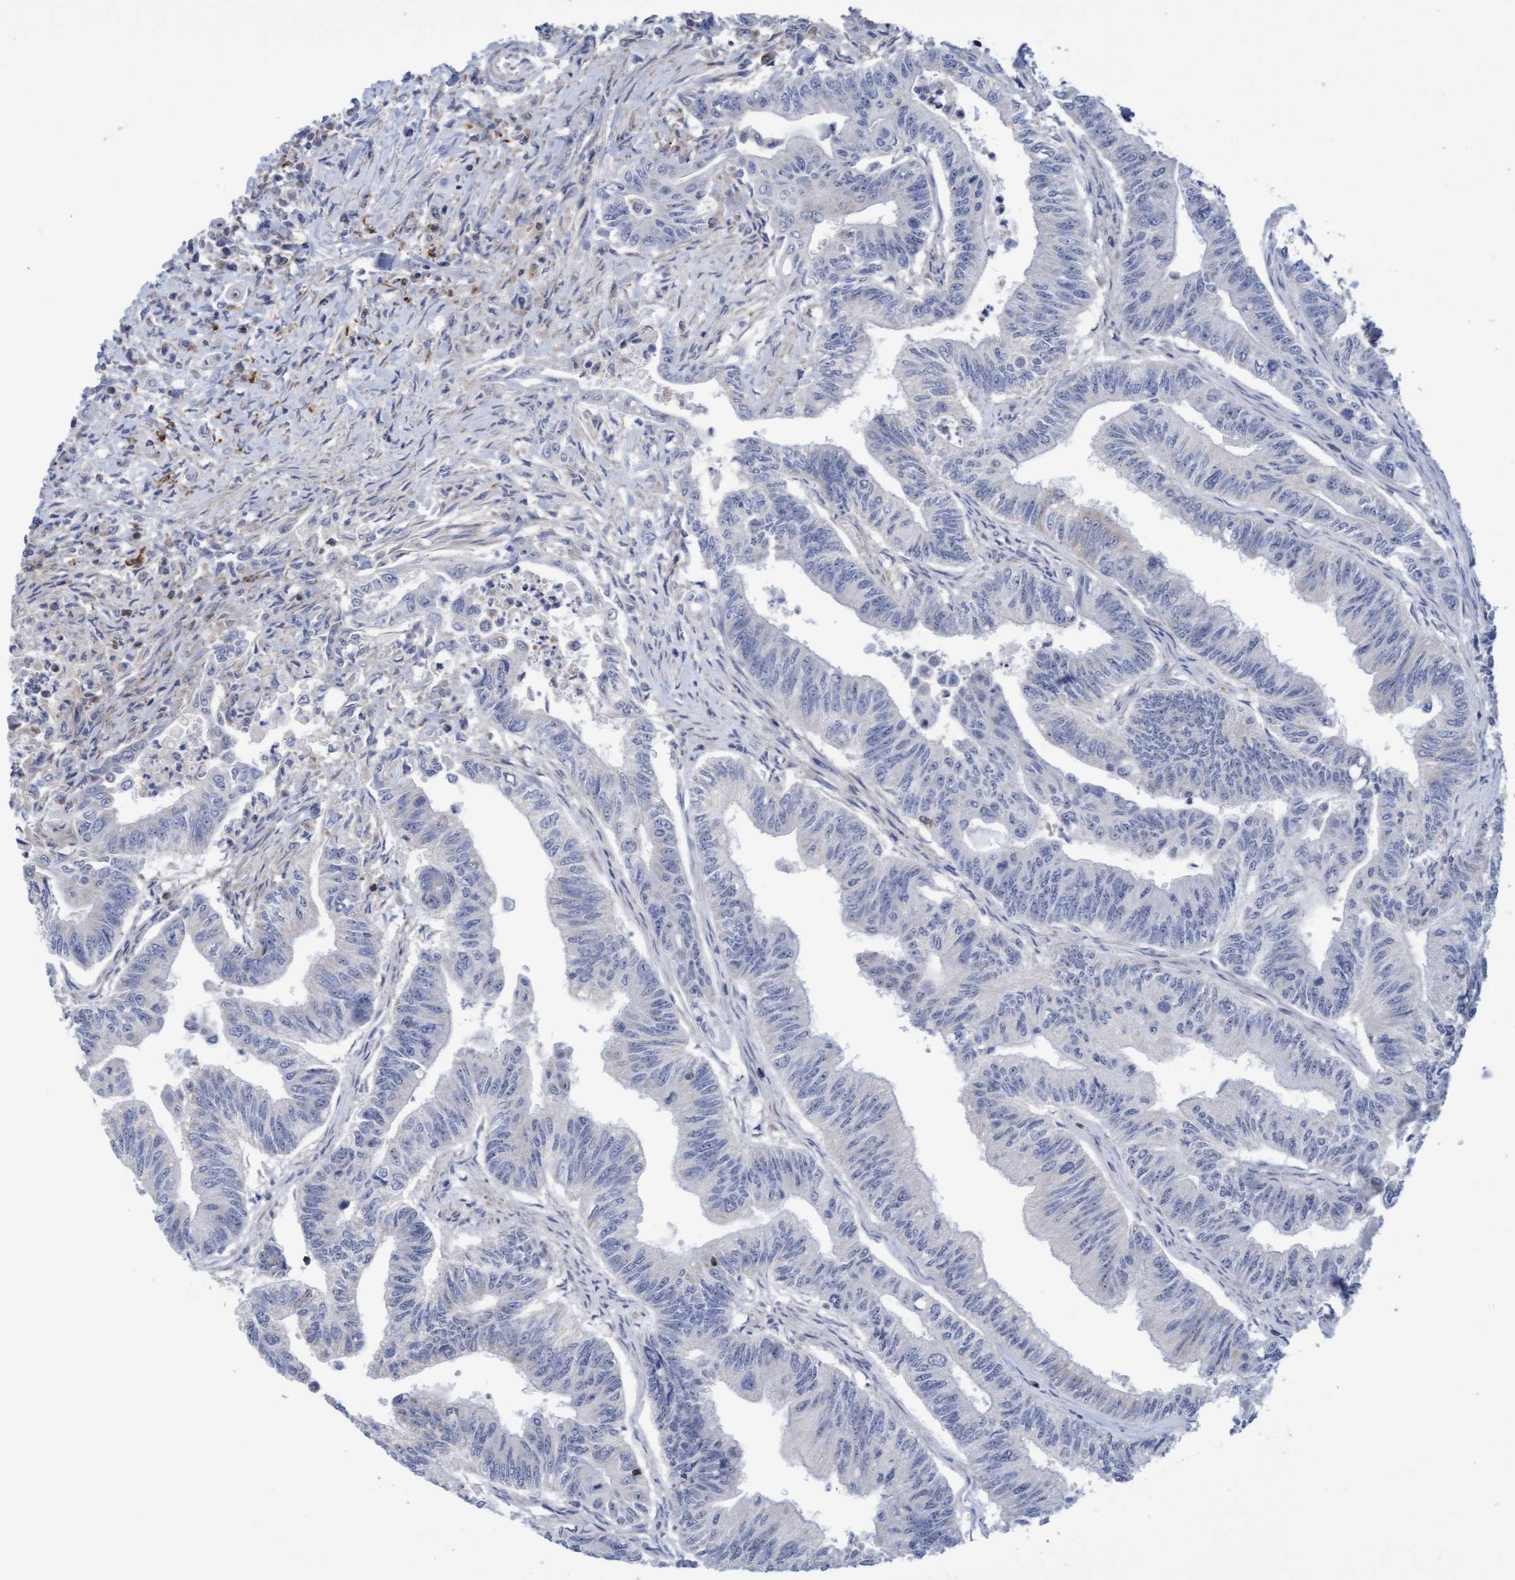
{"staining": {"intensity": "negative", "quantity": "none", "location": "none"}, "tissue": "colorectal cancer", "cell_type": "Tumor cells", "image_type": "cancer", "snomed": [{"axis": "morphology", "description": "Adenoma, NOS"}, {"axis": "morphology", "description": "Adenocarcinoma, NOS"}, {"axis": "topography", "description": "Colon"}], "caption": "The histopathology image reveals no staining of tumor cells in adenocarcinoma (colorectal). (DAB (3,3'-diaminobenzidine) immunohistochemistry, high magnification).", "gene": "FNBP1", "patient": {"sex": "male", "age": 79}}